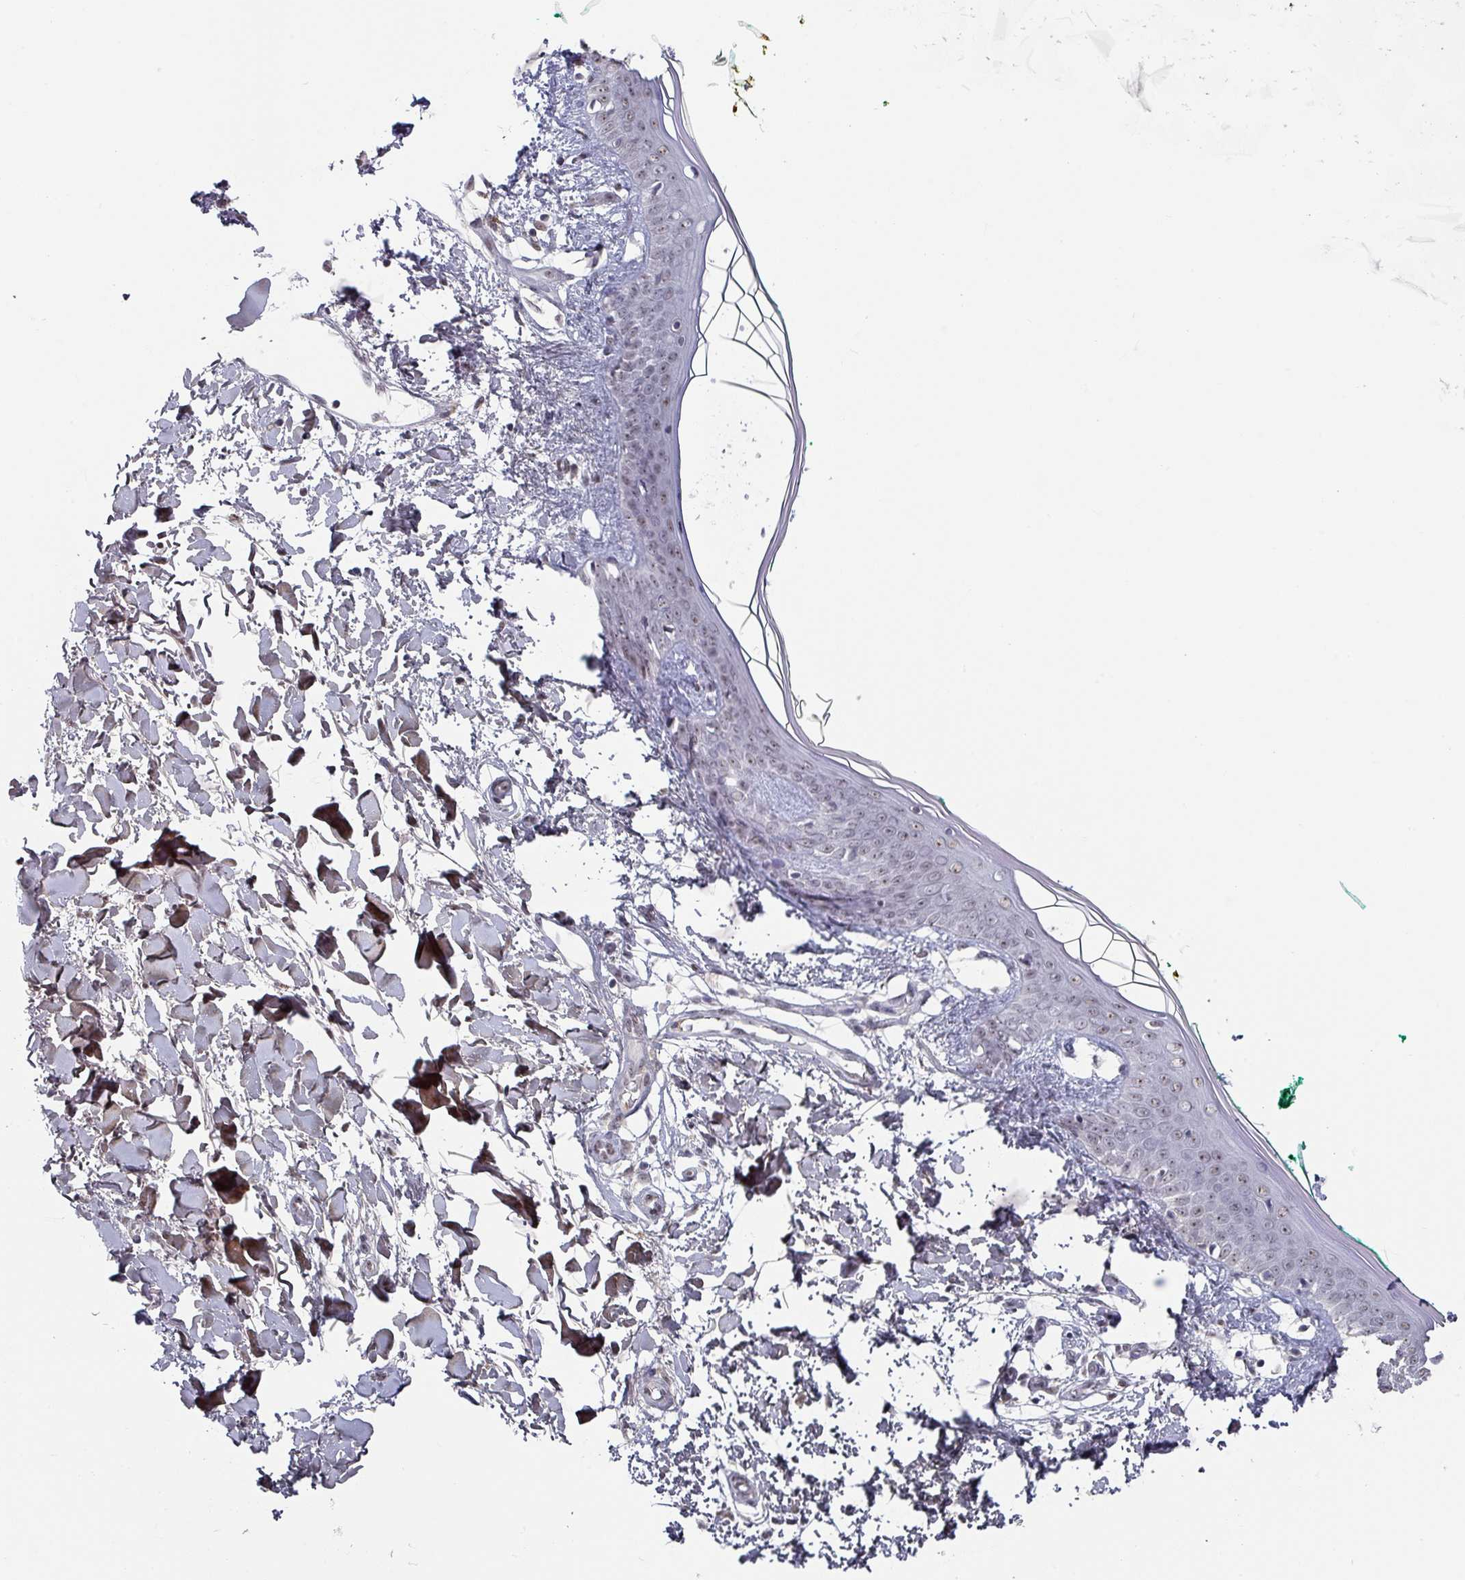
{"staining": {"intensity": "negative", "quantity": "none", "location": "none"}, "tissue": "skin", "cell_type": "Fibroblasts", "image_type": "normal", "snomed": [{"axis": "morphology", "description": "Normal tissue, NOS"}, {"axis": "topography", "description": "Skin"}], "caption": "Immunohistochemistry of benign skin demonstrates no staining in fibroblasts.", "gene": "ZNF654", "patient": {"sex": "female", "age": 34}}